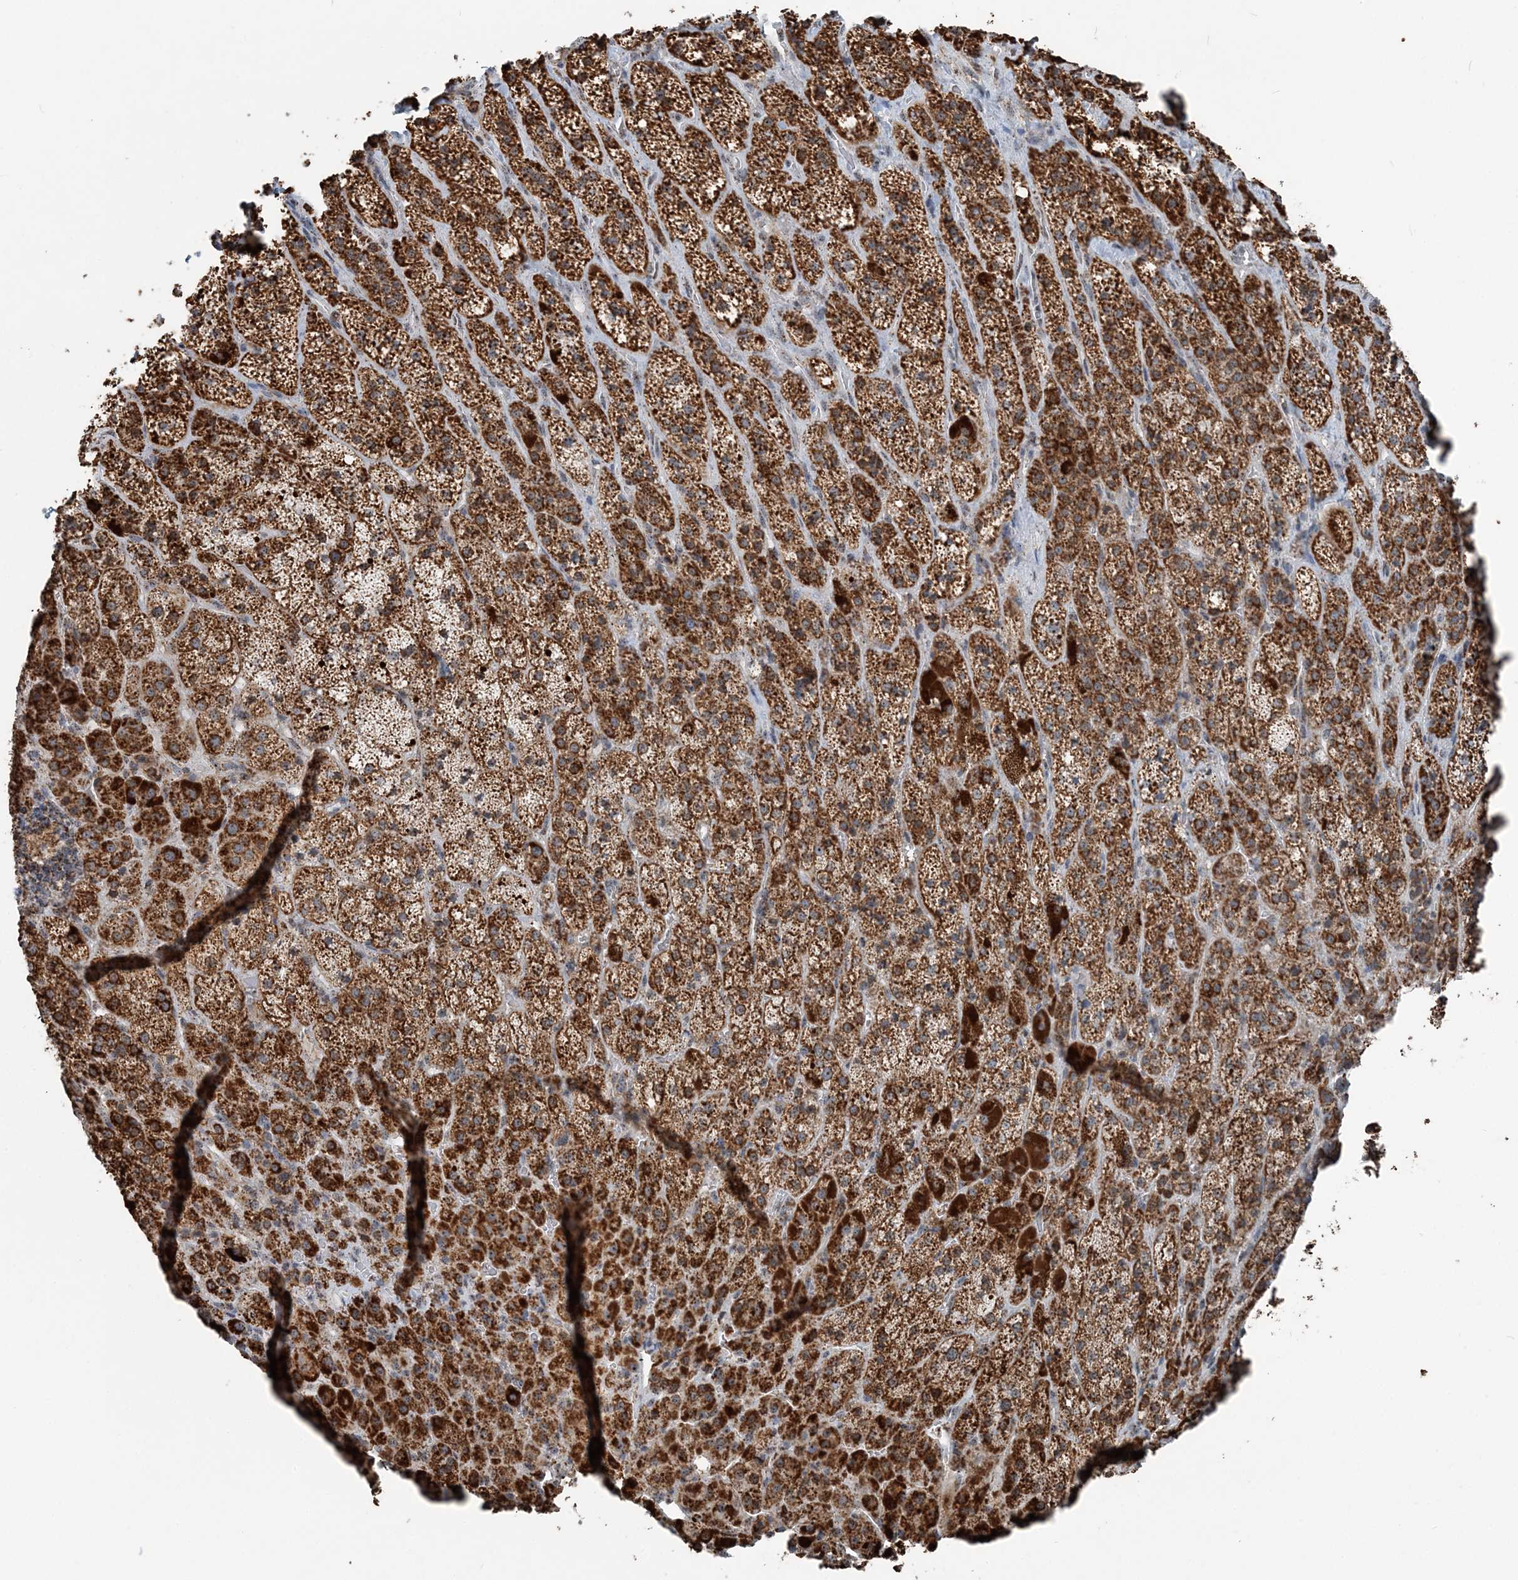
{"staining": {"intensity": "strong", "quantity": "25%-75%", "location": "cytoplasmic/membranous"}, "tissue": "adrenal gland", "cell_type": "Glandular cells", "image_type": "normal", "snomed": [{"axis": "morphology", "description": "Normal tissue, NOS"}, {"axis": "topography", "description": "Adrenal gland"}], "caption": "Immunohistochemistry histopathology image of benign adrenal gland: human adrenal gland stained using IHC shows high levels of strong protein expression localized specifically in the cytoplasmic/membranous of glandular cells, appearing as a cytoplasmic/membranous brown color.", "gene": "SUCLG1", "patient": {"sex": "female", "age": 57}}